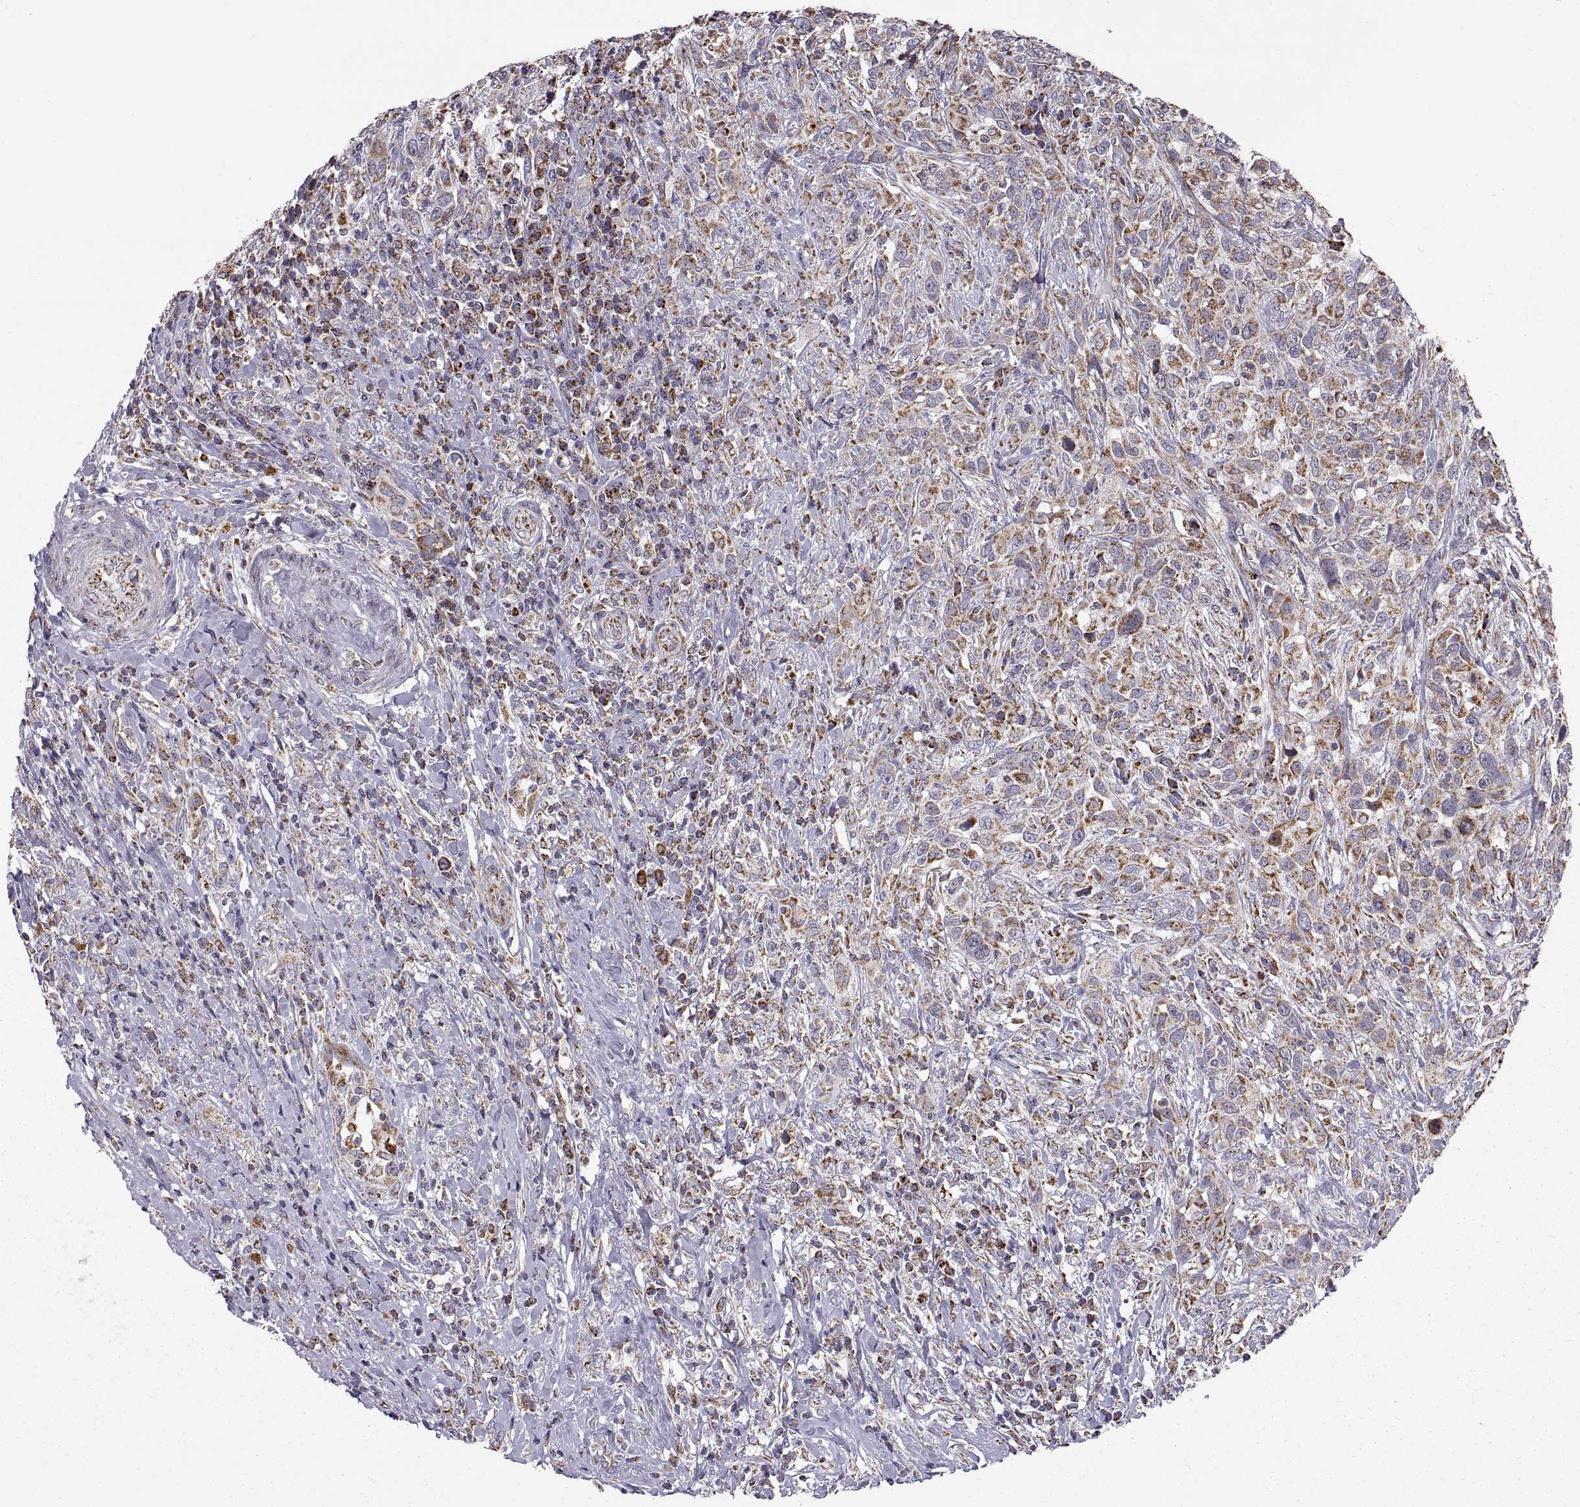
{"staining": {"intensity": "moderate", "quantity": "25%-75%", "location": "cytoplasmic/membranous"}, "tissue": "urothelial cancer", "cell_type": "Tumor cells", "image_type": "cancer", "snomed": [{"axis": "morphology", "description": "Urothelial carcinoma, NOS"}, {"axis": "morphology", "description": "Urothelial carcinoma, High grade"}, {"axis": "topography", "description": "Urinary bladder"}], "caption": "Immunohistochemical staining of transitional cell carcinoma shows medium levels of moderate cytoplasmic/membranous protein expression in about 25%-75% of tumor cells.", "gene": "ARSD", "patient": {"sex": "female", "age": 64}}